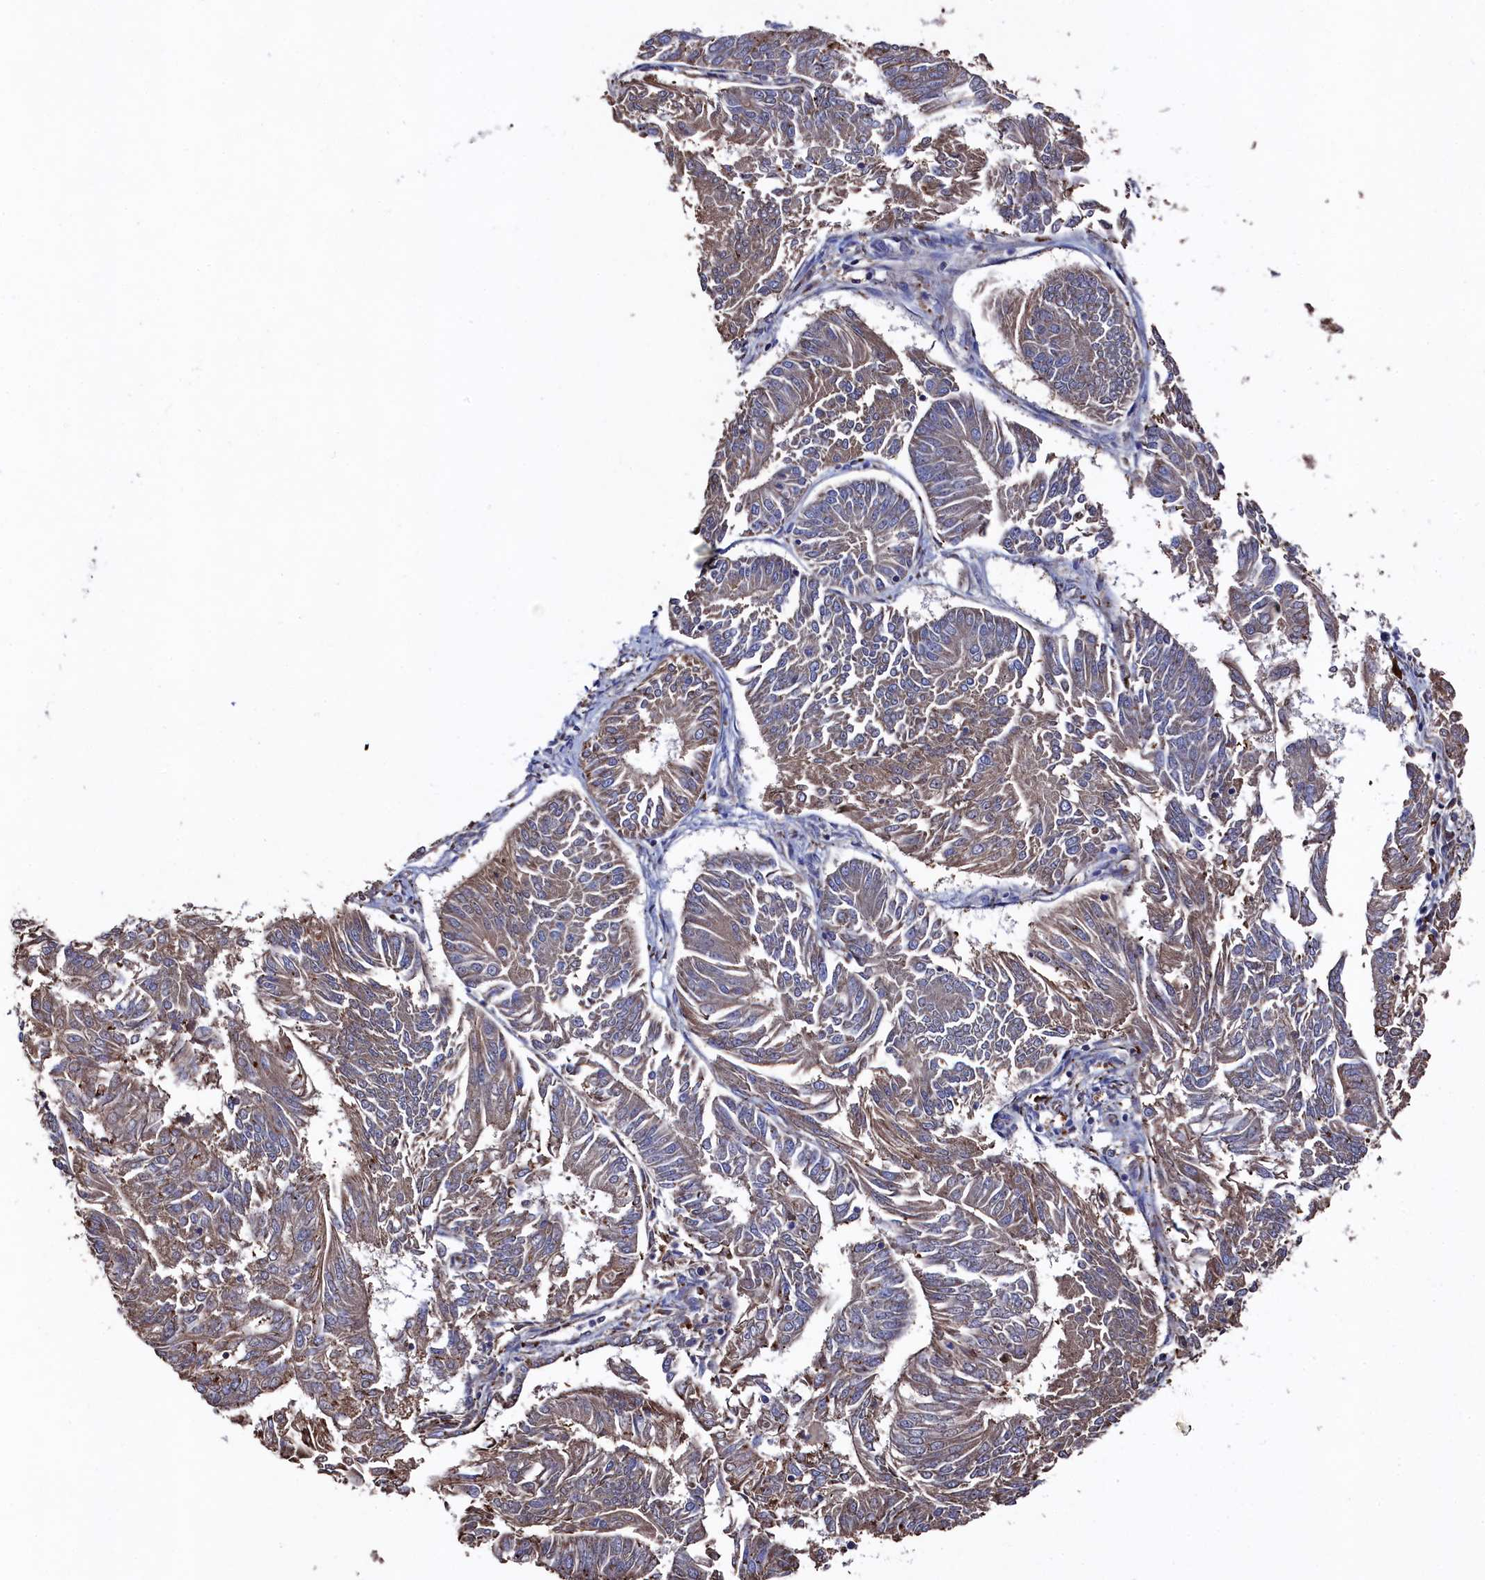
{"staining": {"intensity": "moderate", "quantity": ">75%", "location": "cytoplasmic/membranous"}, "tissue": "endometrial cancer", "cell_type": "Tumor cells", "image_type": "cancer", "snomed": [{"axis": "morphology", "description": "Adenocarcinoma, NOS"}, {"axis": "topography", "description": "Endometrium"}], "caption": "Human adenocarcinoma (endometrial) stained with a protein marker exhibits moderate staining in tumor cells.", "gene": "TK2", "patient": {"sex": "female", "age": 58}}